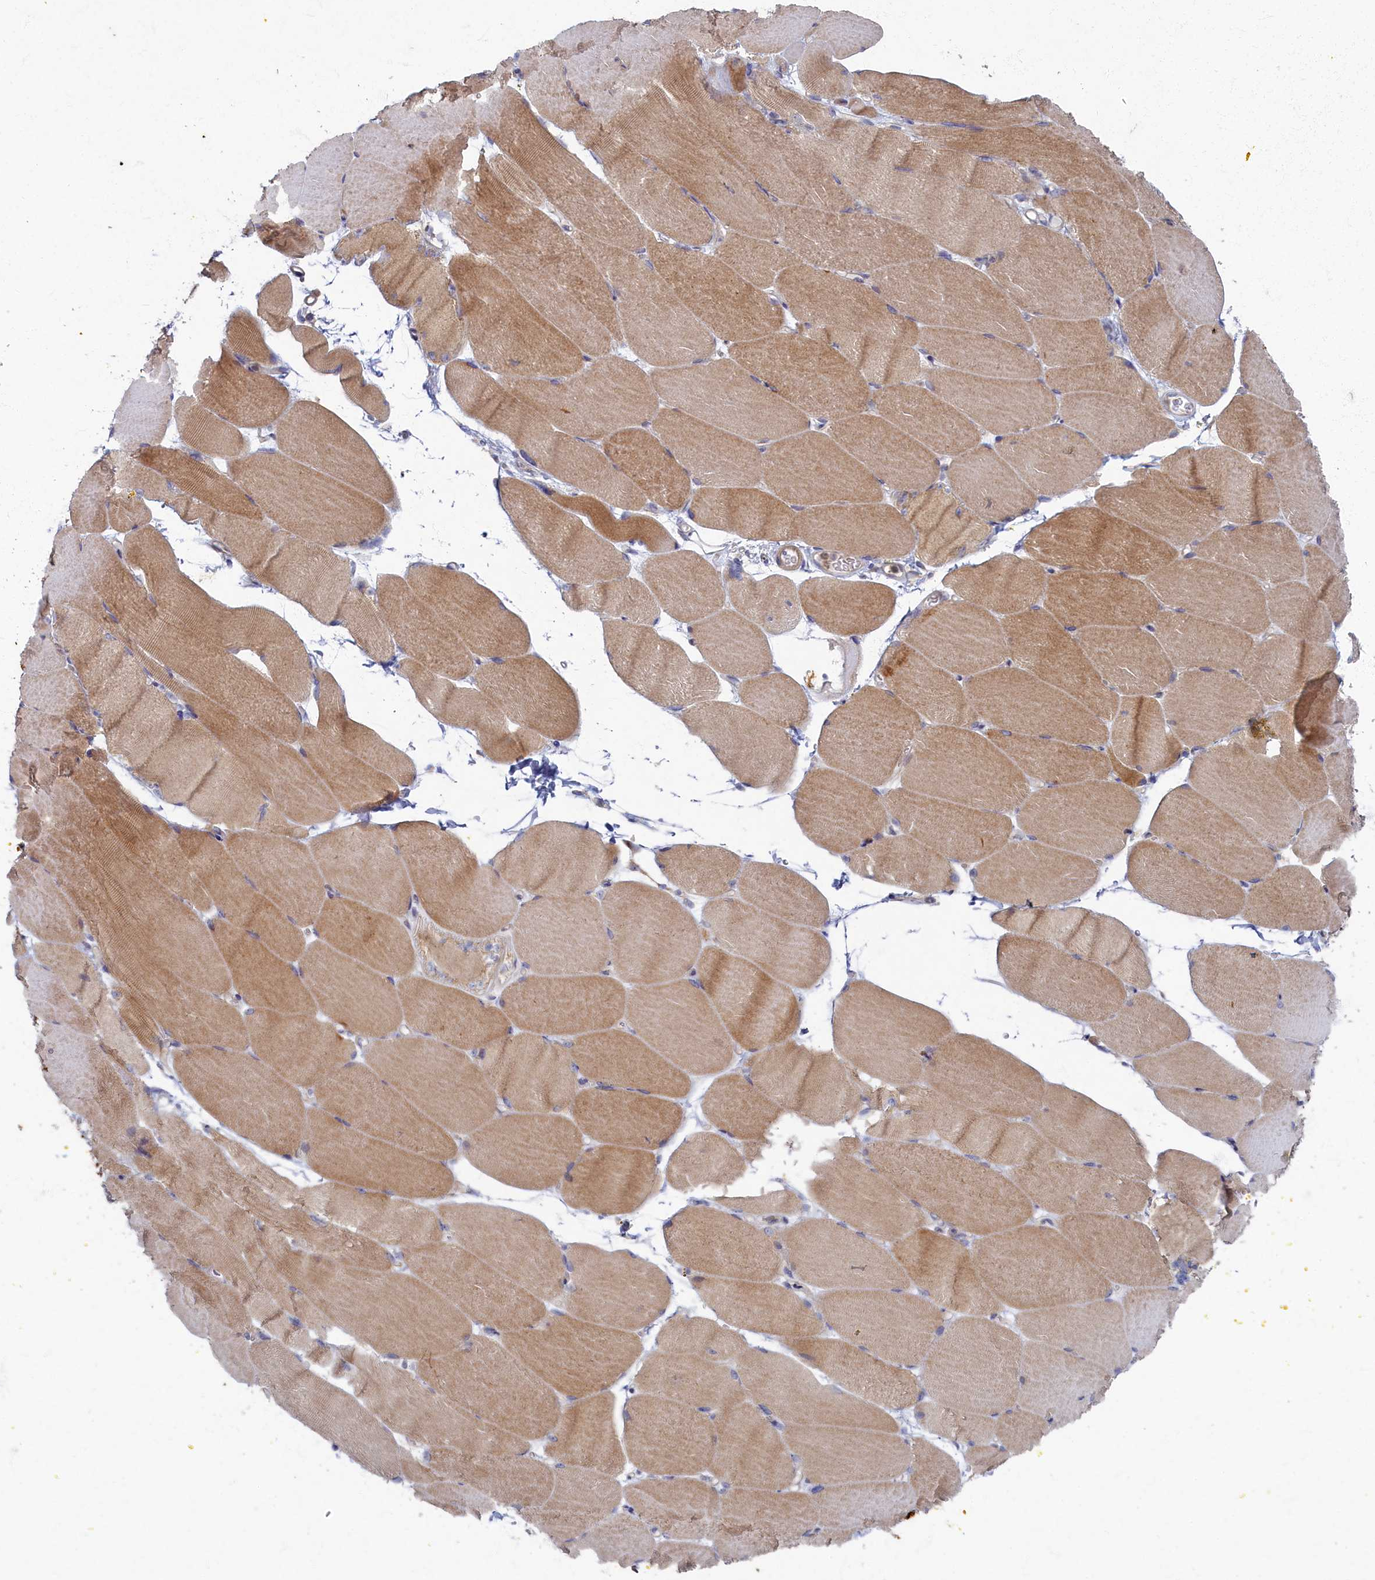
{"staining": {"intensity": "moderate", "quantity": "25%-75%", "location": "cytoplasmic/membranous"}, "tissue": "skeletal muscle", "cell_type": "Myocytes", "image_type": "normal", "snomed": [{"axis": "morphology", "description": "Normal tissue, NOS"}, {"axis": "topography", "description": "Skeletal muscle"}, {"axis": "topography", "description": "Parathyroid gland"}], "caption": "Protein analysis of benign skeletal muscle reveals moderate cytoplasmic/membranous staining in approximately 25%-75% of myocytes.", "gene": "WDR59", "patient": {"sex": "female", "age": 37}}